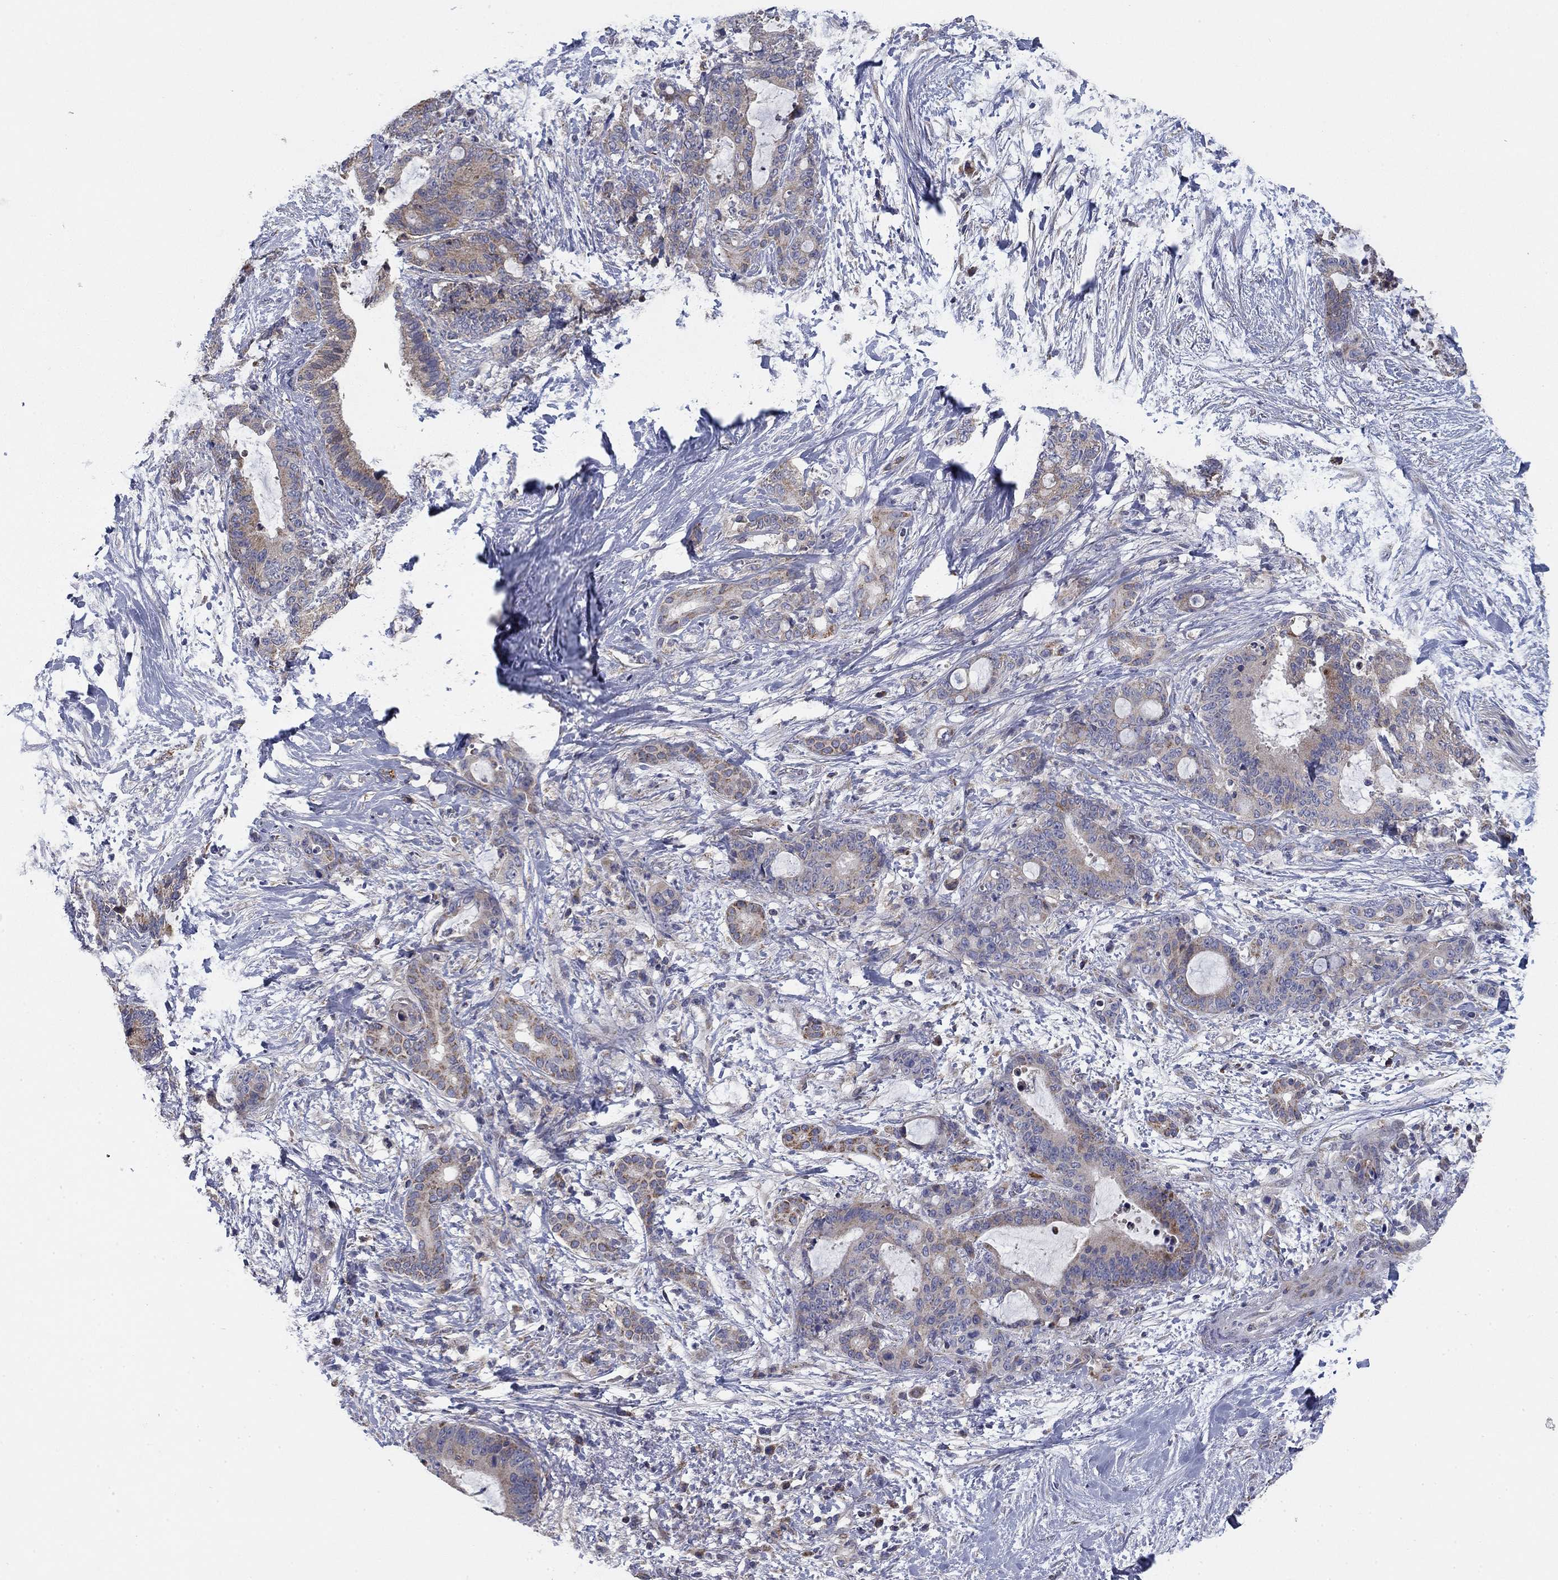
{"staining": {"intensity": "weak", "quantity": "25%-75%", "location": "cytoplasmic/membranous"}, "tissue": "liver cancer", "cell_type": "Tumor cells", "image_type": "cancer", "snomed": [{"axis": "morphology", "description": "Cholangiocarcinoma"}, {"axis": "topography", "description": "Liver"}], "caption": "Brown immunohistochemical staining in human liver cancer (cholangiocarcinoma) displays weak cytoplasmic/membranous positivity in approximately 25%-75% of tumor cells.", "gene": "MMAA", "patient": {"sex": "female", "age": 73}}